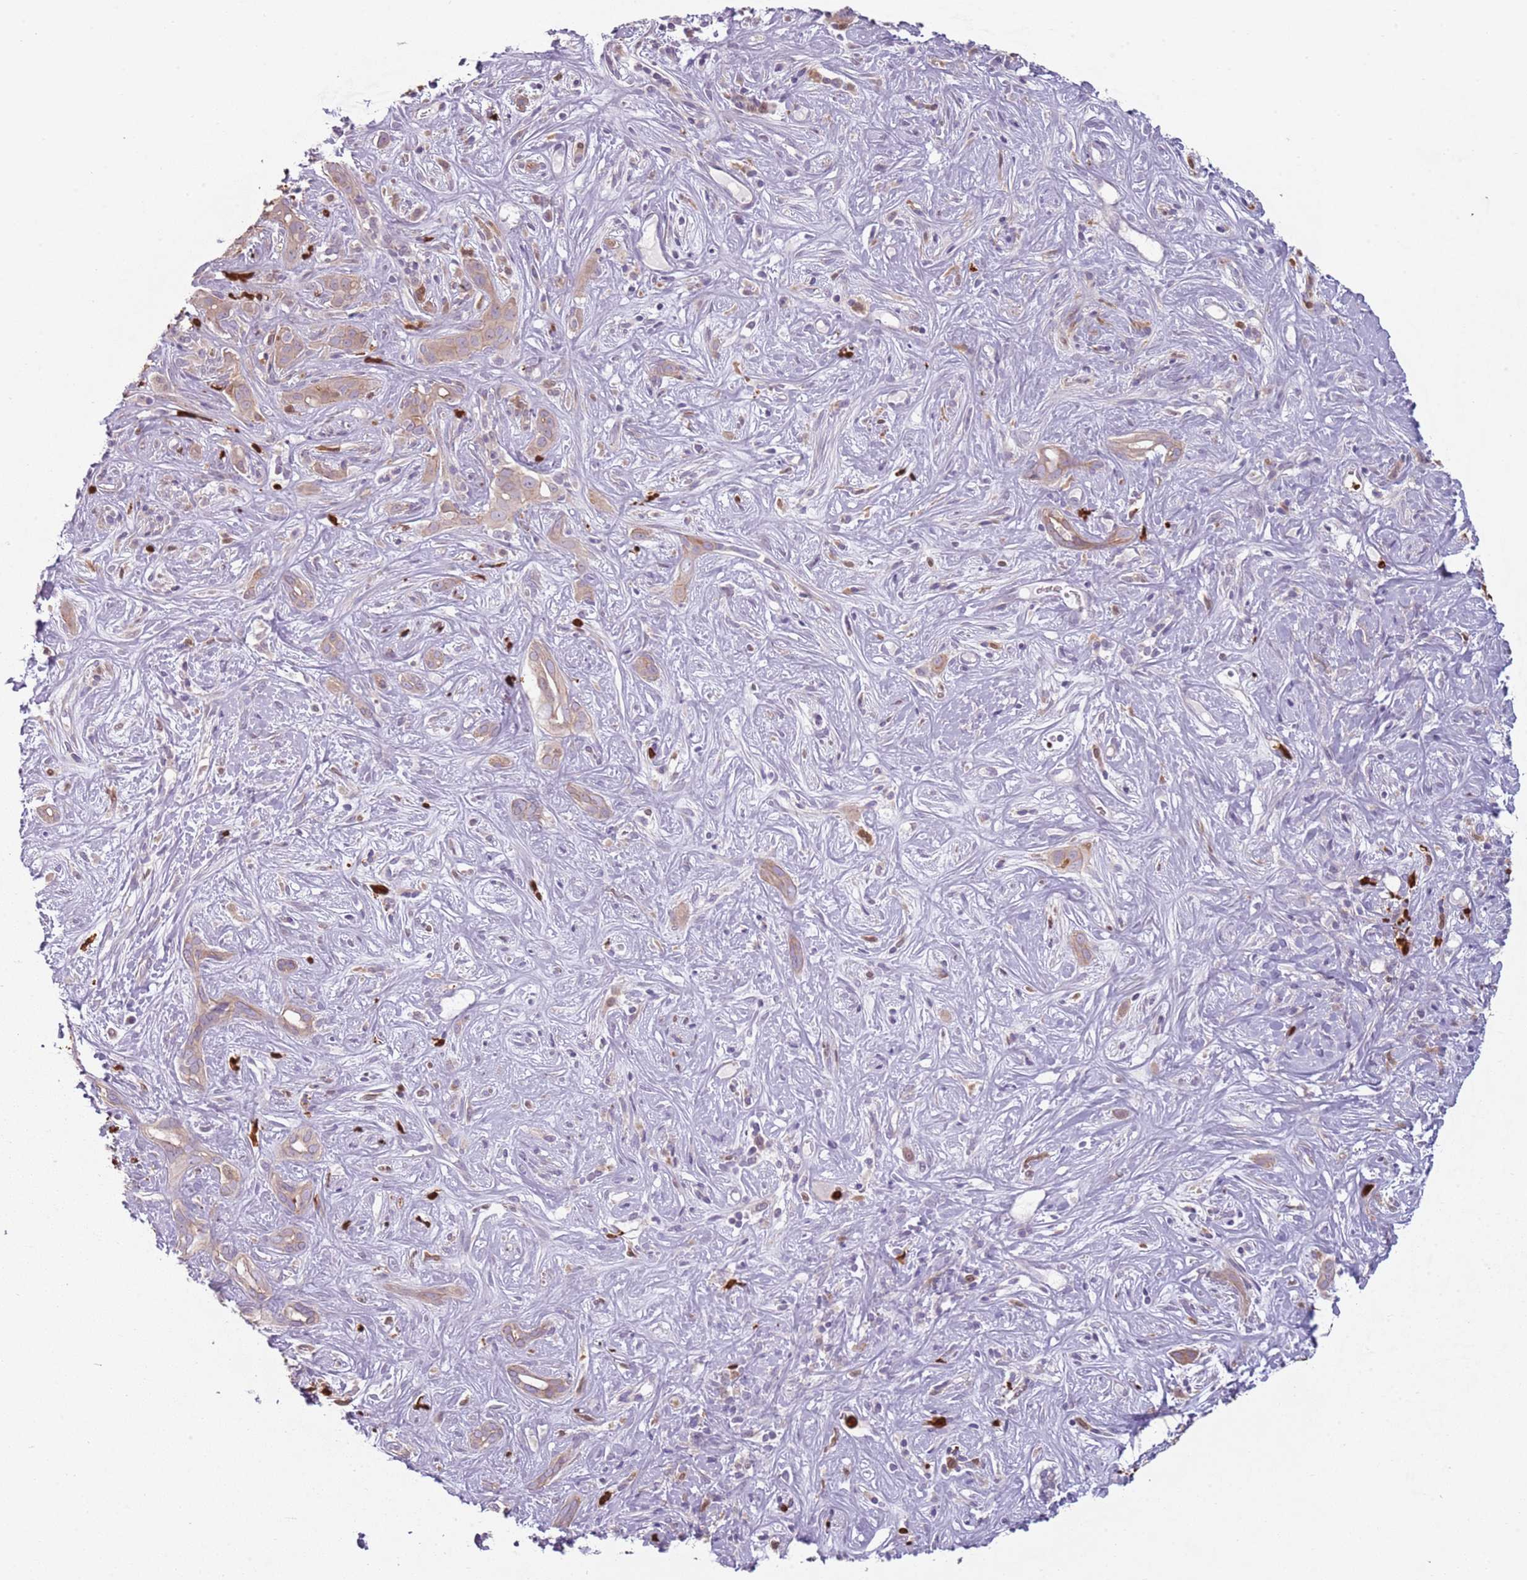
{"staining": {"intensity": "weak", "quantity": "25%-75%", "location": "cytoplasmic/membranous"}, "tissue": "liver cancer", "cell_type": "Tumor cells", "image_type": "cancer", "snomed": [{"axis": "morphology", "description": "Cholangiocarcinoma"}, {"axis": "topography", "description": "Liver"}], "caption": "Human liver cancer stained for a protein (brown) reveals weak cytoplasmic/membranous positive staining in approximately 25%-75% of tumor cells.", "gene": "SPAG4", "patient": {"sex": "male", "age": 67}}